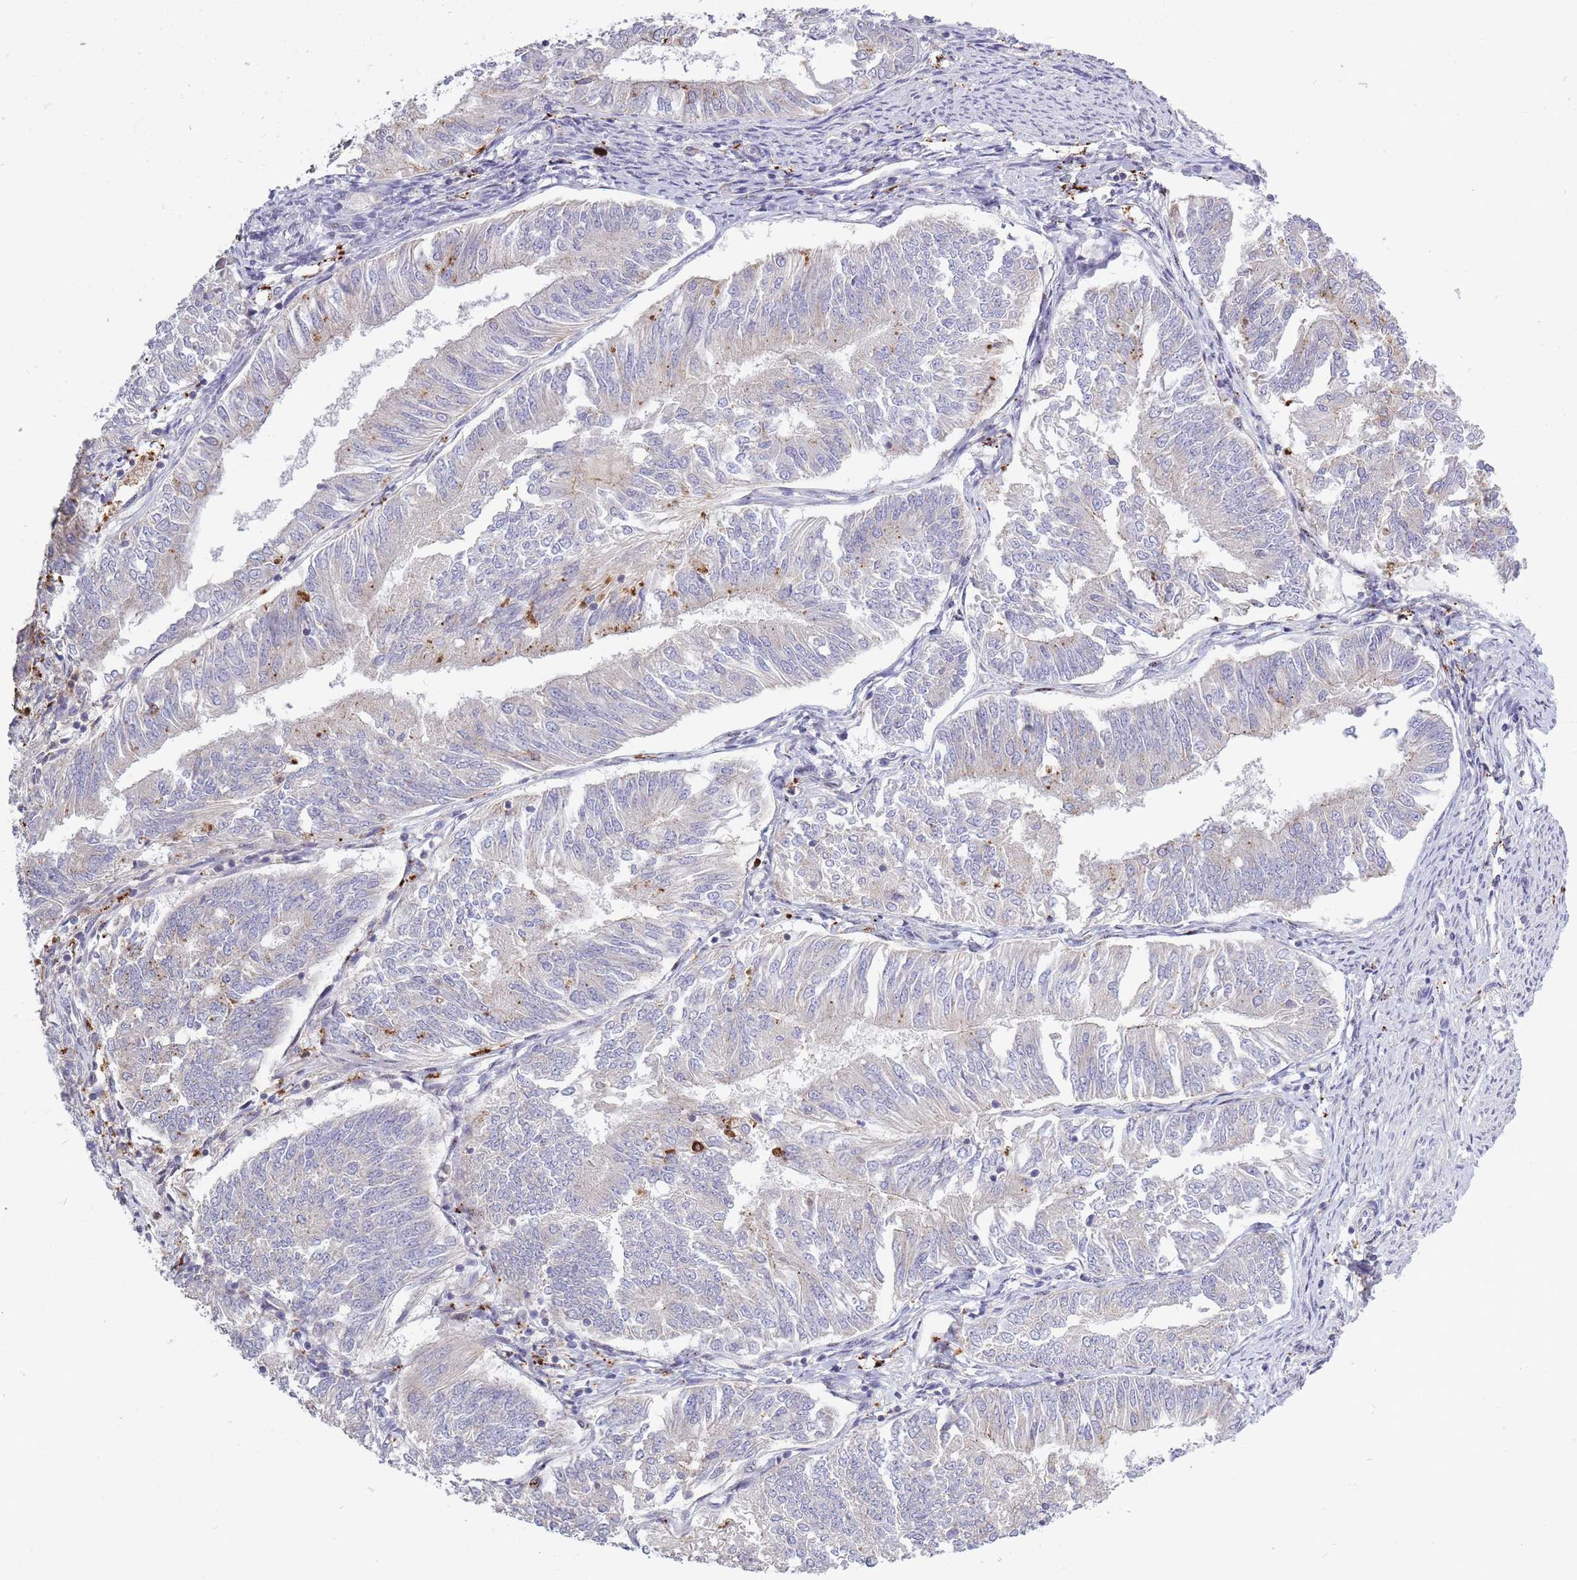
{"staining": {"intensity": "negative", "quantity": "none", "location": "none"}, "tissue": "endometrial cancer", "cell_type": "Tumor cells", "image_type": "cancer", "snomed": [{"axis": "morphology", "description": "Adenocarcinoma, NOS"}, {"axis": "topography", "description": "Endometrium"}], "caption": "This is a photomicrograph of immunohistochemistry (IHC) staining of endometrial cancer, which shows no expression in tumor cells. (DAB immunohistochemistry, high magnification).", "gene": "TRIM61", "patient": {"sex": "female", "age": 58}}